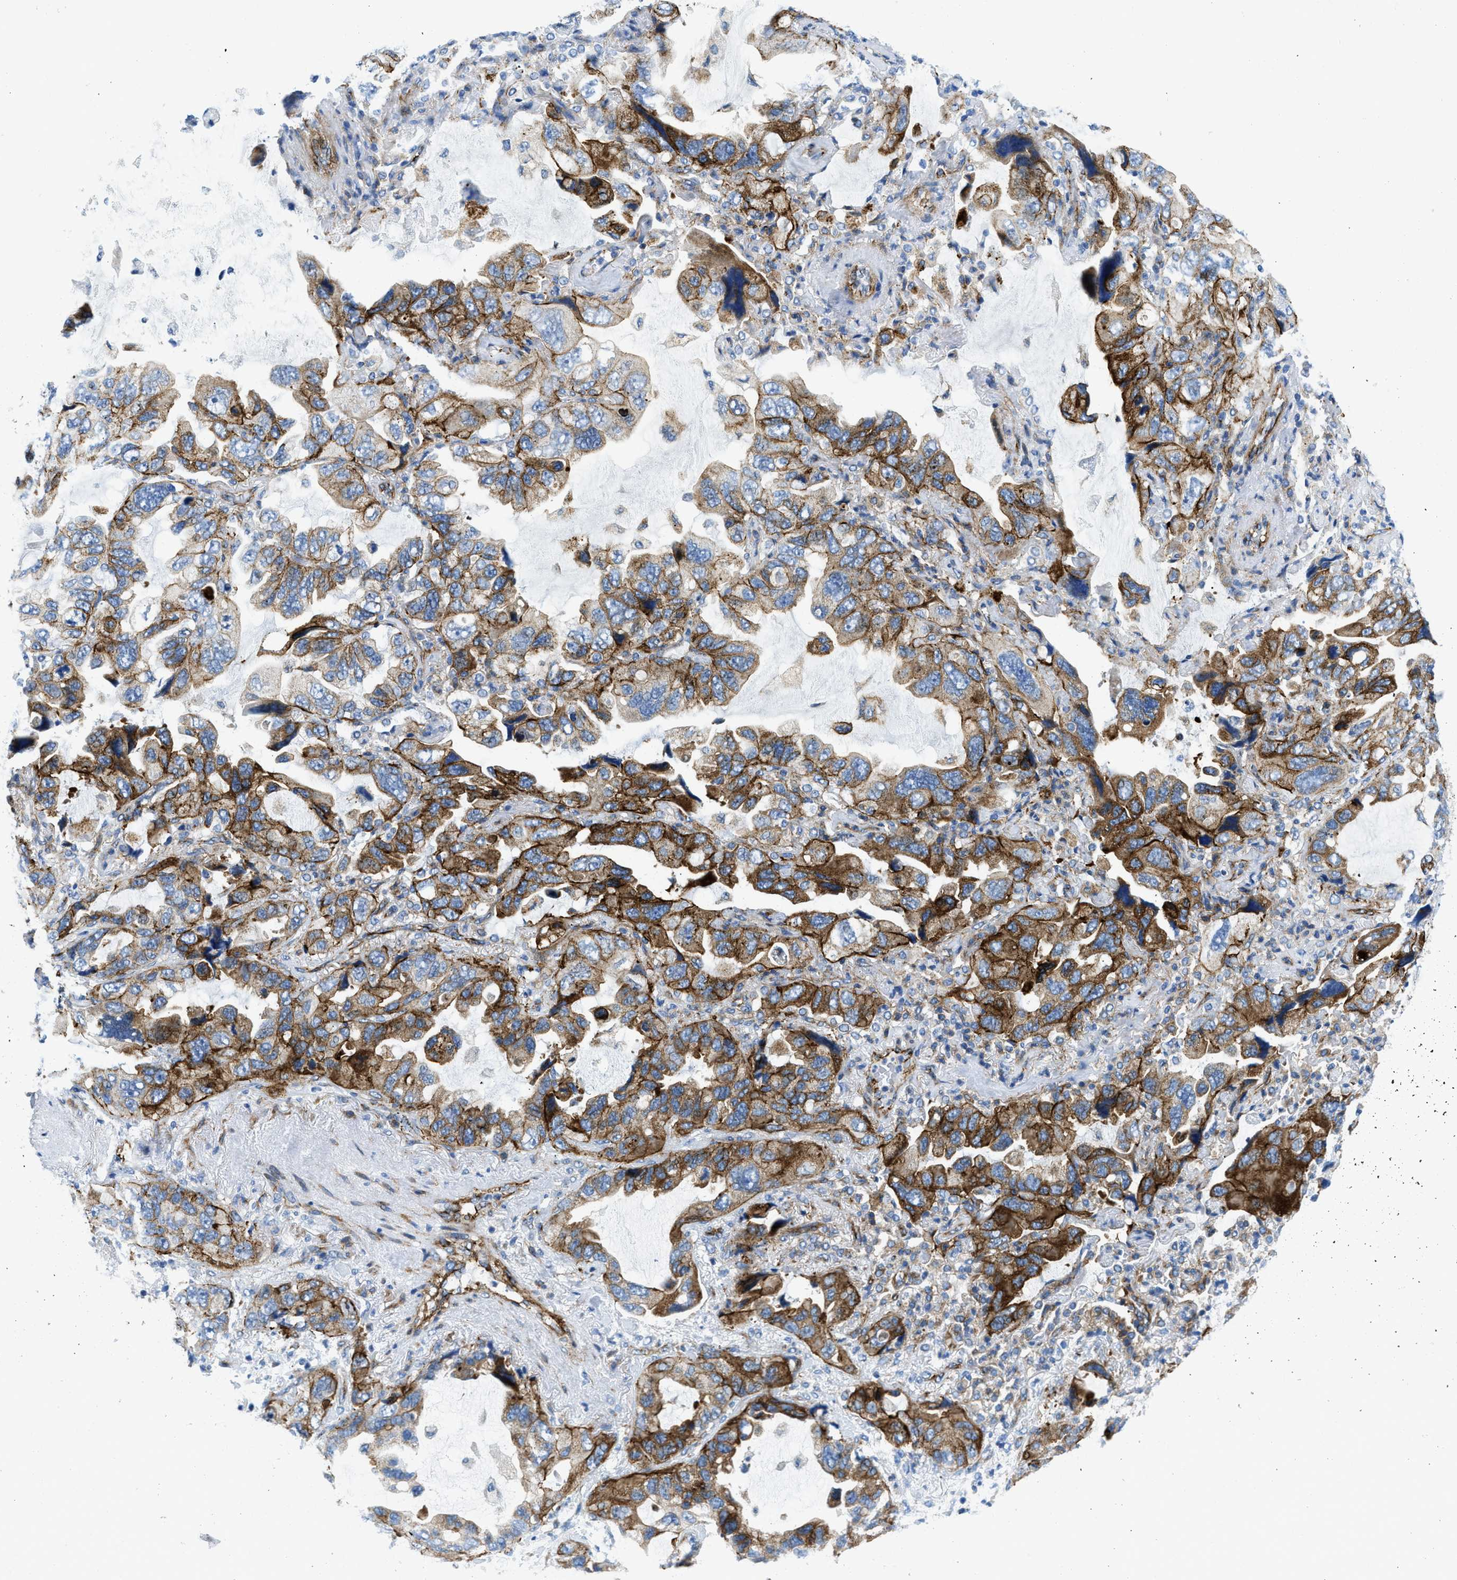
{"staining": {"intensity": "strong", "quantity": ">75%", "location": "cytoplasmic/membranous"}, "tissue": "lung cancer", "cell_type": "Tumor cells", "image_type": "cancer", "snomed": [{"axis": "morphology", "description": "Squamous cell carcinoma, NOS"}, {"axis": "topography", "description": "Lung"}], "caption": "Lung cancer tissue exhibits strong cytoplasmic/membranous expression in about >75% of tumor cells (brown staining indicates protein expression, while blue staining denotes nuclei).", "gene": "CUTA", "patient": {"sex": "female", "age": 73}}